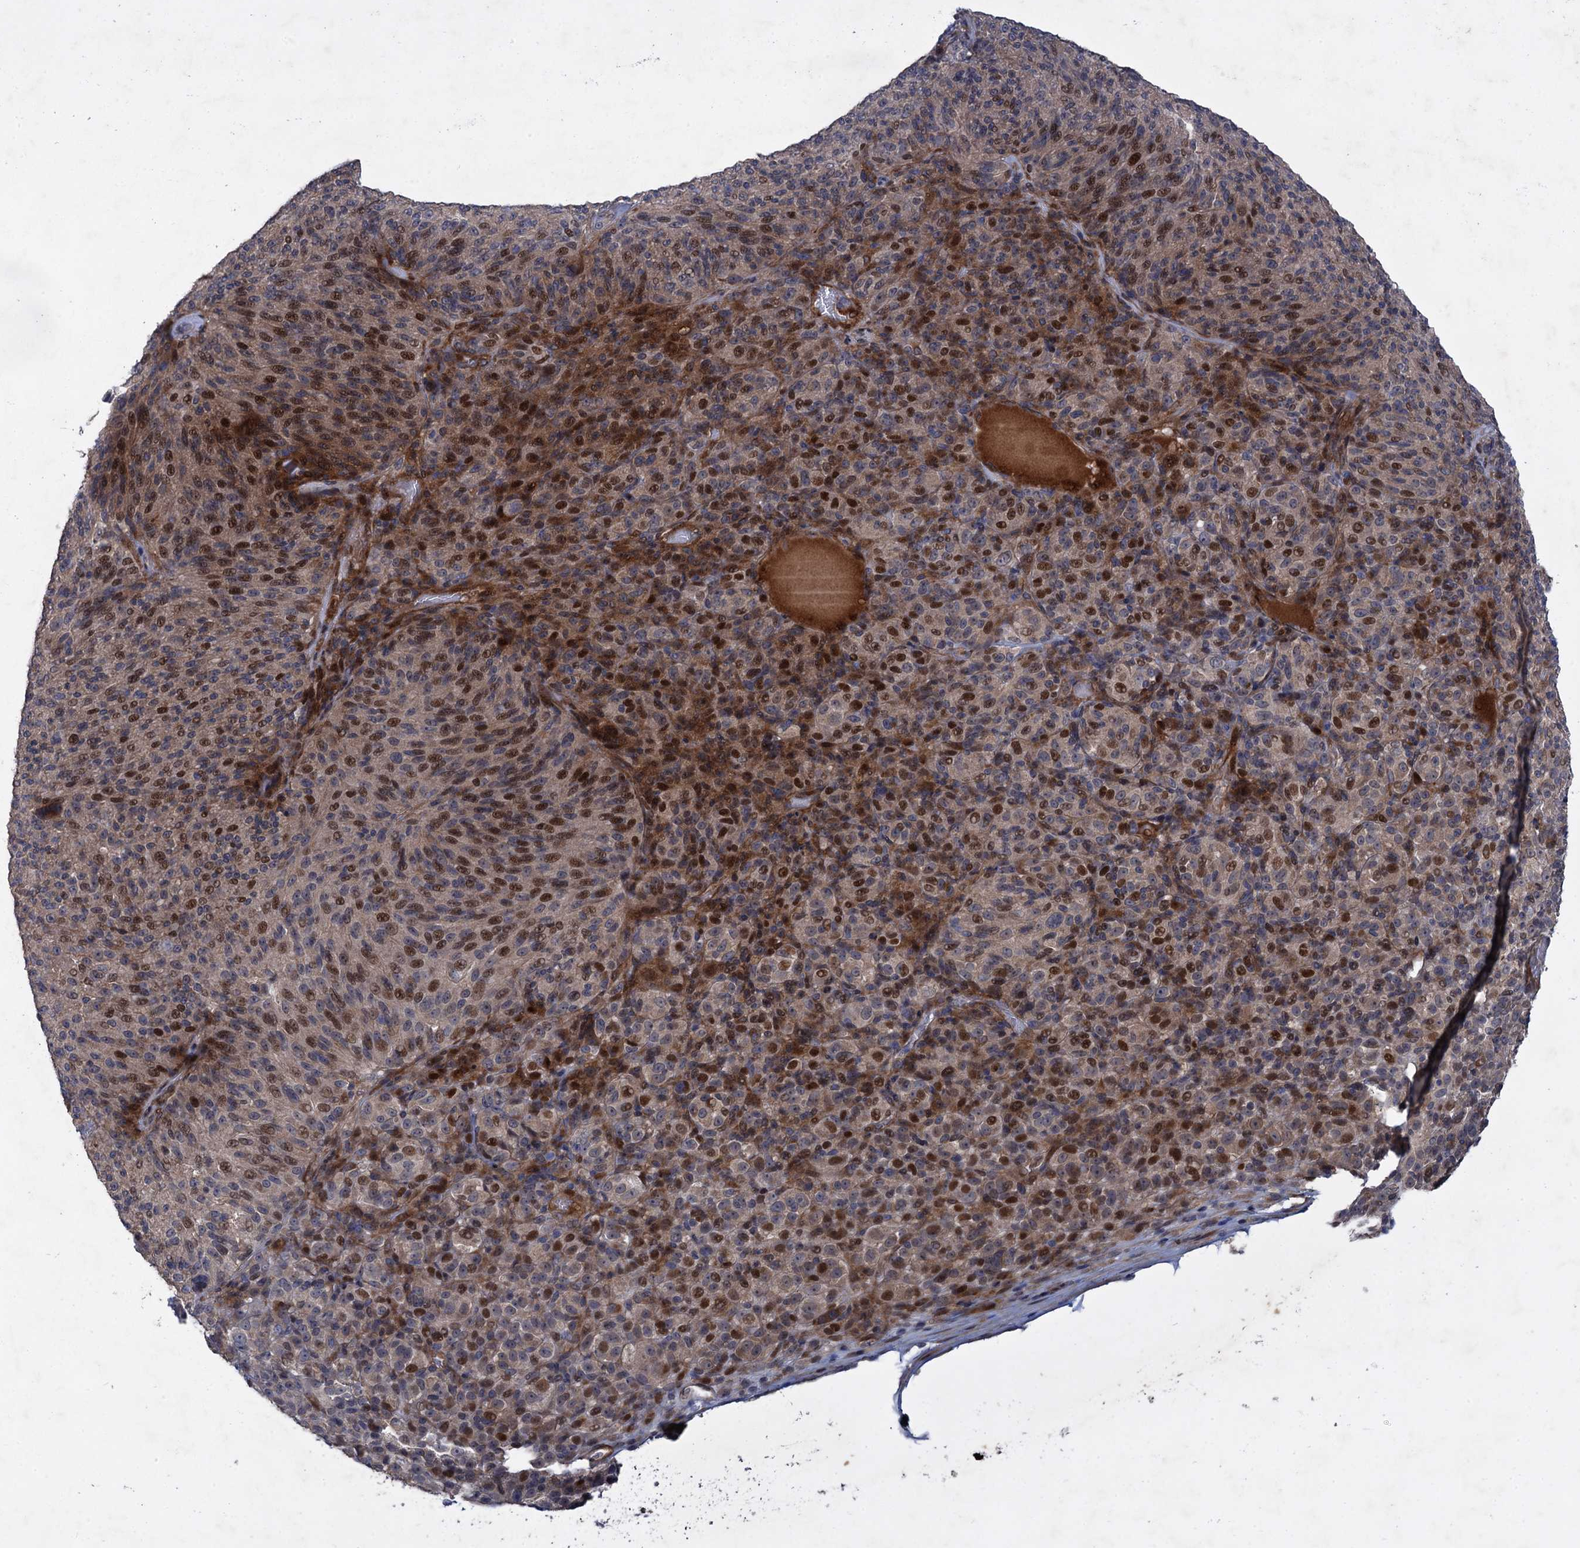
{"staining": {"intensity": "strong", "quantity": "25%-75%", "location": "nuclear"}, "tissue": "melanoma", "cell_type": "Tumor cells", "image_type": "cancer", "snomed": [{"axis": "morphology", "description": "Malignant melanoma, Metastatic site"}, {"axis": "topography", "description": "Brain"}], "caption": "Malignant melanoma (metastatic site) tissue reveals strong nuclear staining in about 25%-75% of tumor cells, visualized by immunohistochemistry.", "gene": "NUDT22", "patient": {"sex": "female", "age": 56}}